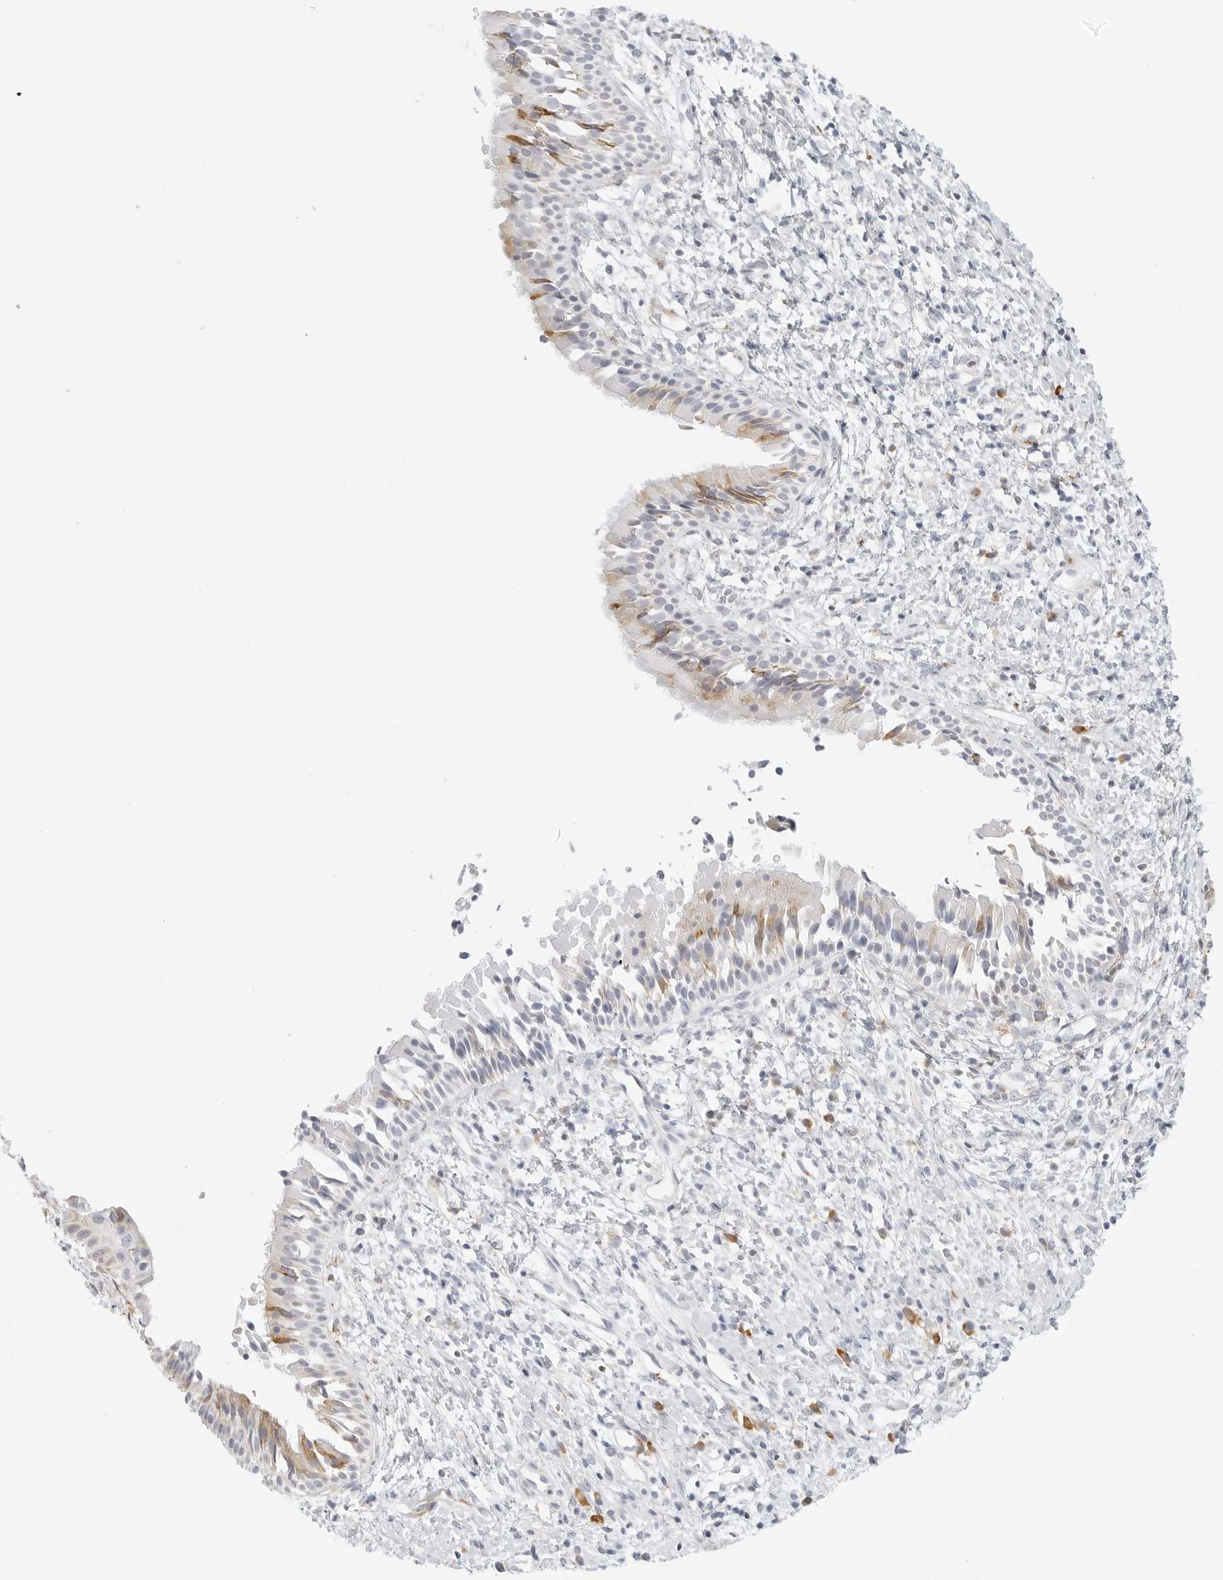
{"staining": {"intensity": "weak", "quantity": "25%-75%", "location": "cytoplasmic/membranous"}, "tissue": "nasopharynx", "cell_type": "Respiratory epithelial cells", "image_type": "normal", "snomed": [{"axis": "morphology", "description": "Normal tissue, NOS"}, {"axis": "topography", "description": "Nasopharynx"}], "caption": "IHC staining of normal nasopharynx, which displays low levels of weak cytoplasmic/membranous positivity in approximately 25%-75% of respiratory epithelial cells indicating weak cytoplasmic/membranous protein expression. The staining was performed using DAB (3,3'-diaminobenzidine) (brown) for protein detection and nuclei were counterstained in hematoxylin (blue).", "gene": "THEM4", "patient": {"sex": "male", "age": 22}}